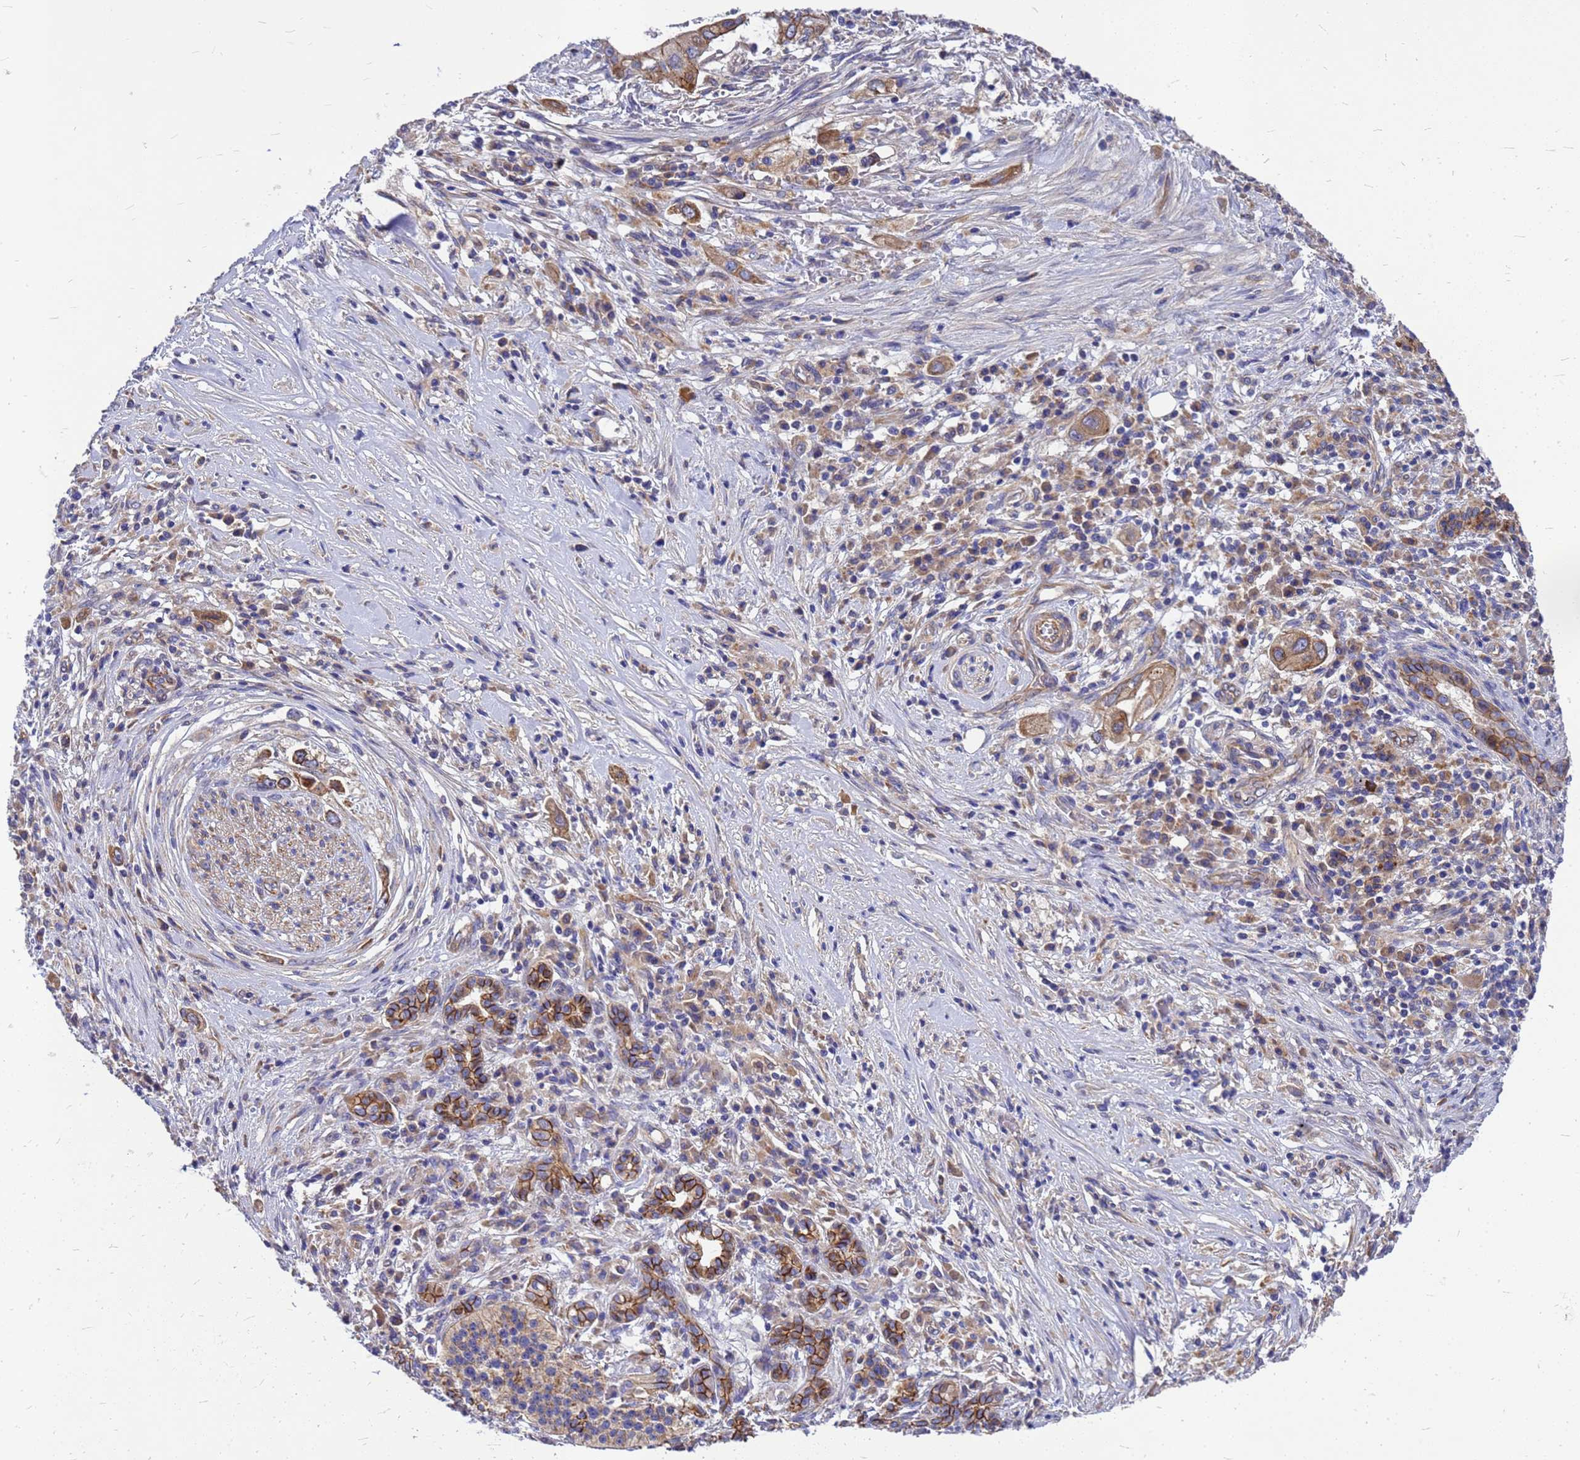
{"staining": {"intensity": "strong", "quantity": ">75%", "location": "cytoplasmic/membranous"}, "tissue": "pancreatic cancer", "cell_type": "Tumor cells", "image_type": "cancer", "snomed": [{"axis": "morphology", "description": "Adenocarcinoma, NOS"}, {"axis": "topography", "description": "Pancreas"}], "caption": "Pancreatic cancer (adenocarcinoma) stained with immunohistochemistry demonstrates strong cytoplasmic/membranous positivity in about >75% of tumor cells.", "gene": "FBXW5", "patient": {"sex": "female", "age": 73}}